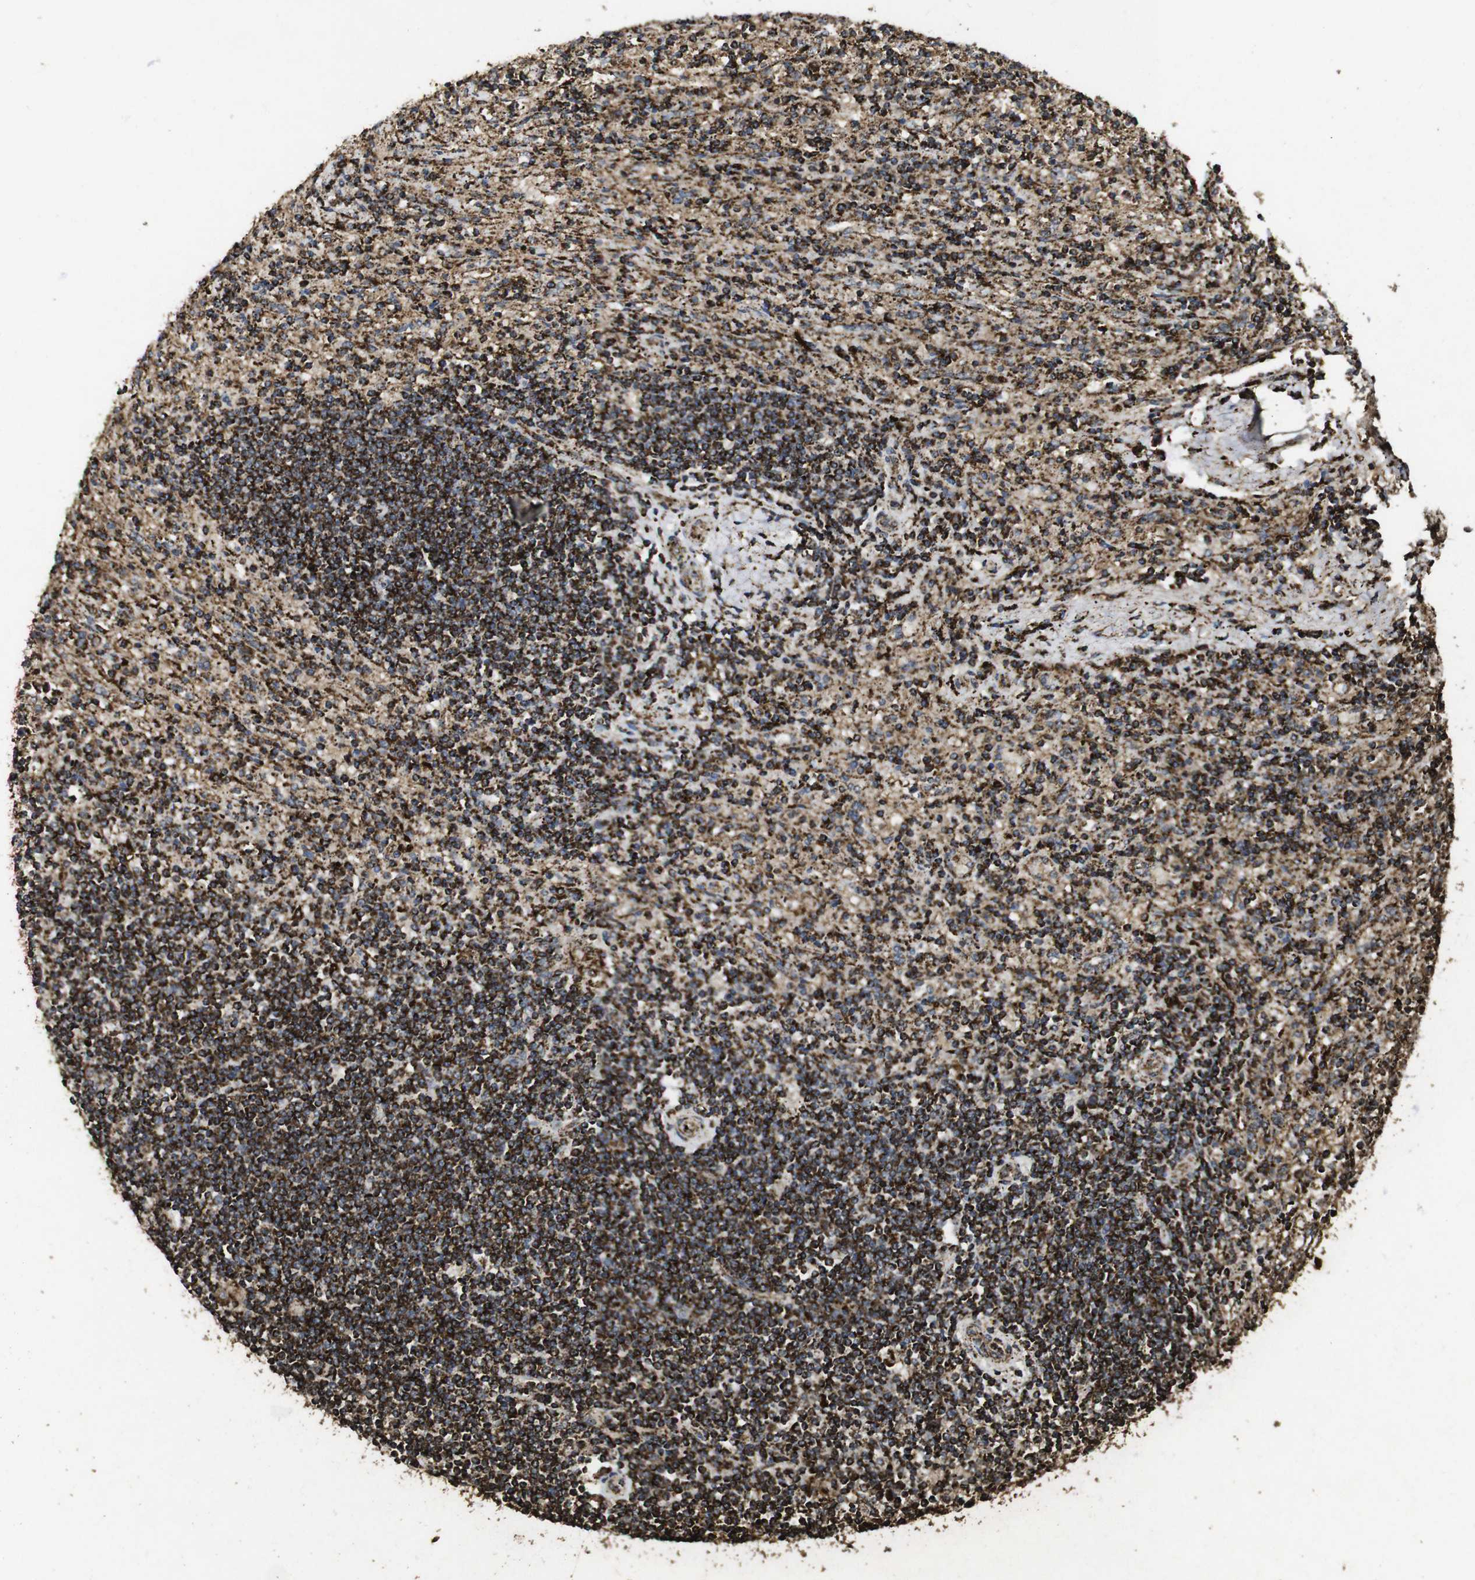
{"staining": {"intensity": "strong", "quantity": ">75%", "location": "cytoplasmic/membranous"}, "tissue": "lymphoma", "cell_type": "Tumor cells", "image_type": "cancer", "snomed": [{"axis": "morphology", "description": "Malignant lymphoma, non-Hodgkin's type, Low grade"}, {"axis": "topography", "description": "Spleen"}], "caption": "Immunohistochemical staining of human lymphoma displays strong cytoplasmic/membranous protein expression in about >75% of tumor cells.", "gene": "ATP5F1A", "patient": {"sex": "male", "age": 76}}